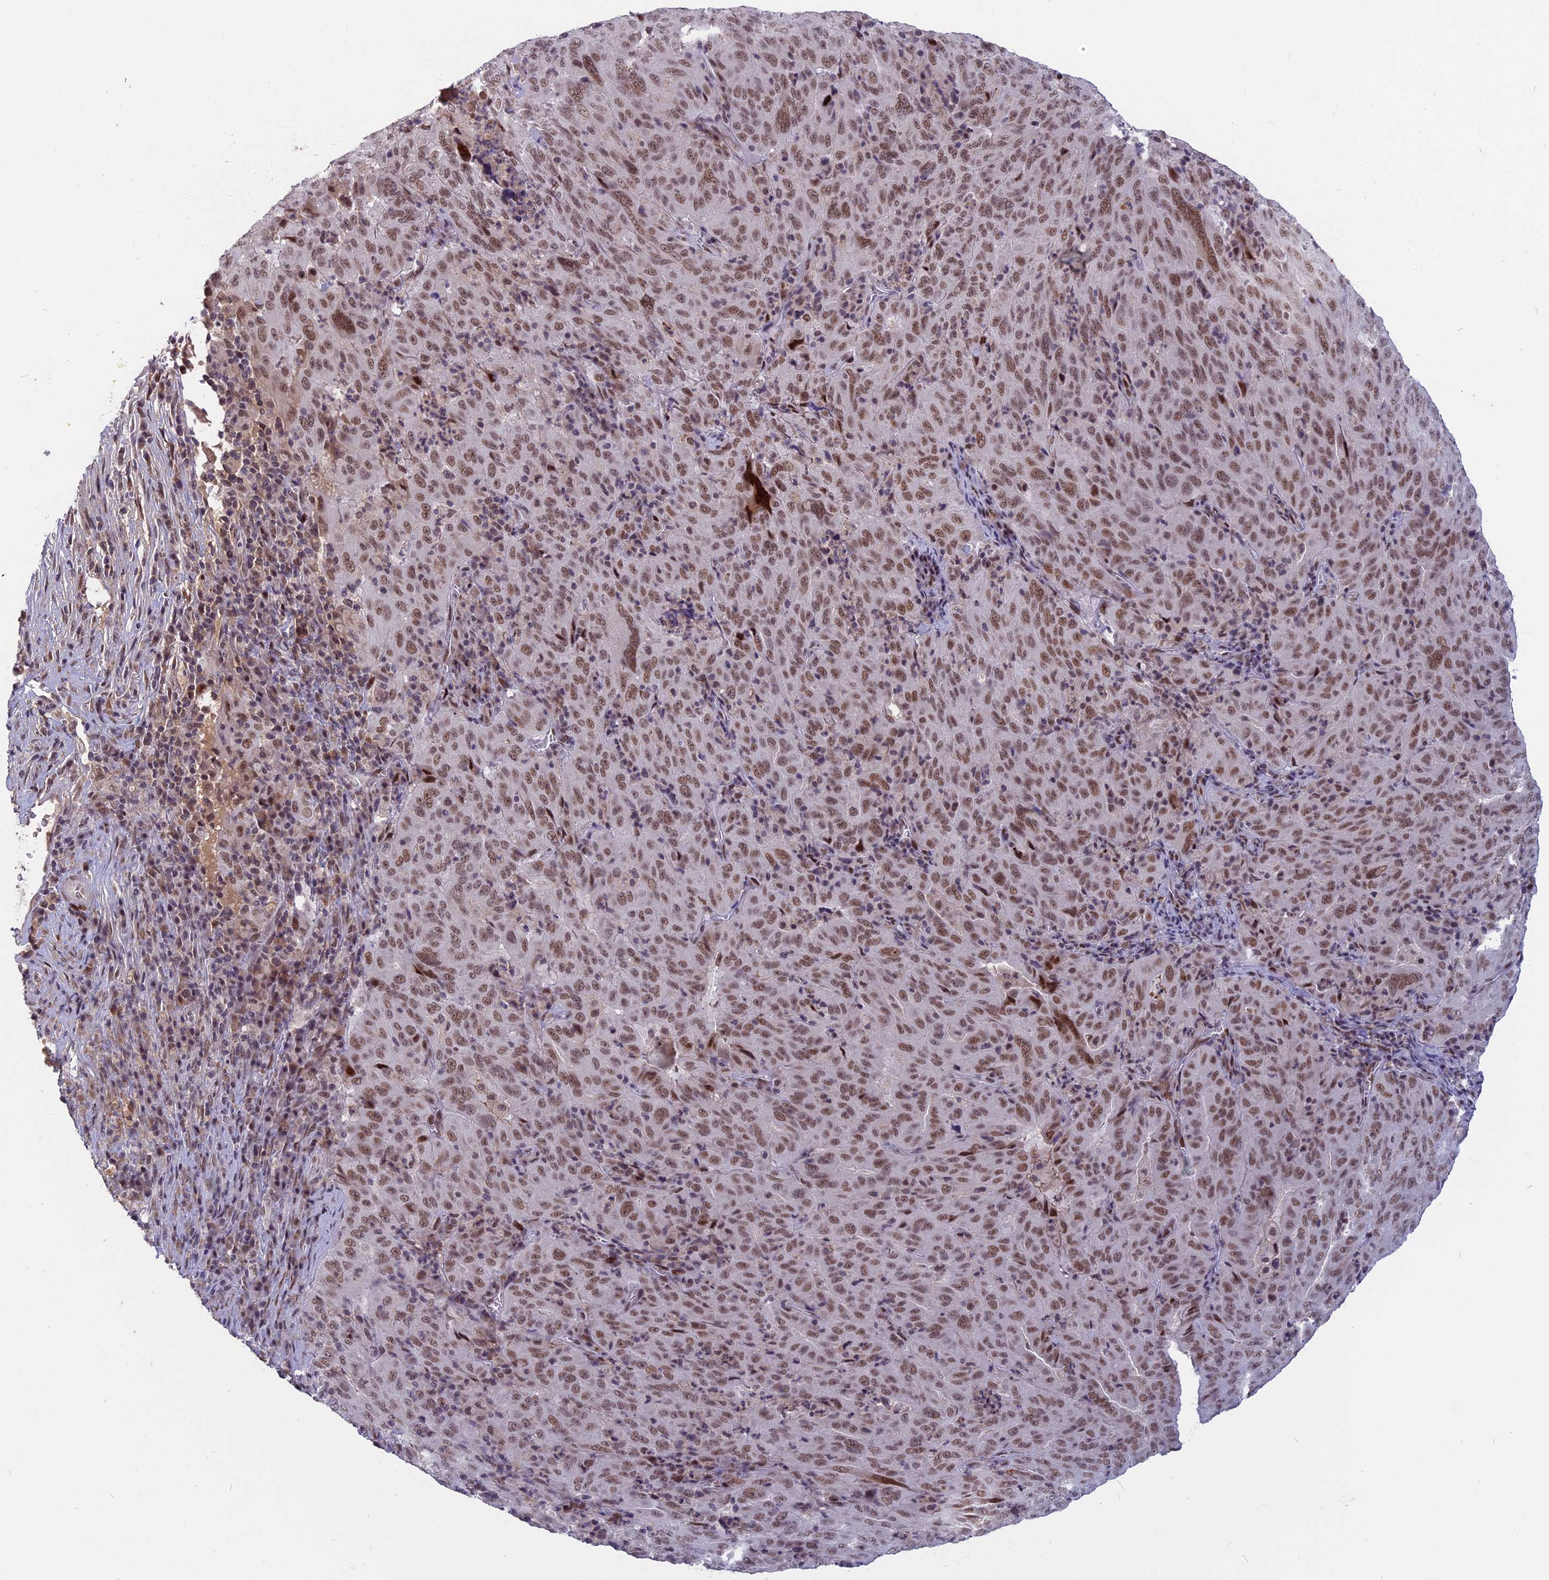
{"staining": {"intensity": "moderate", "quantity": ">75%", "location": "nuclear"}, "tissue": "pancreatic cancer", "cell_type": "Tumor cells", "image_type": "cancer", "snomed": [{"axis": "morphology", "description": "Adenocarcinoma, NOS"}, {"axis": "topography", "description": "Pancreas"}], "caption": "Pancreatic cancer stained with immunohistochemistry shows moderate nuclear staining in approximately >75% of tumor cells.", "gene": "CDC7", "patient": {"sex": "male", "age": 63}}